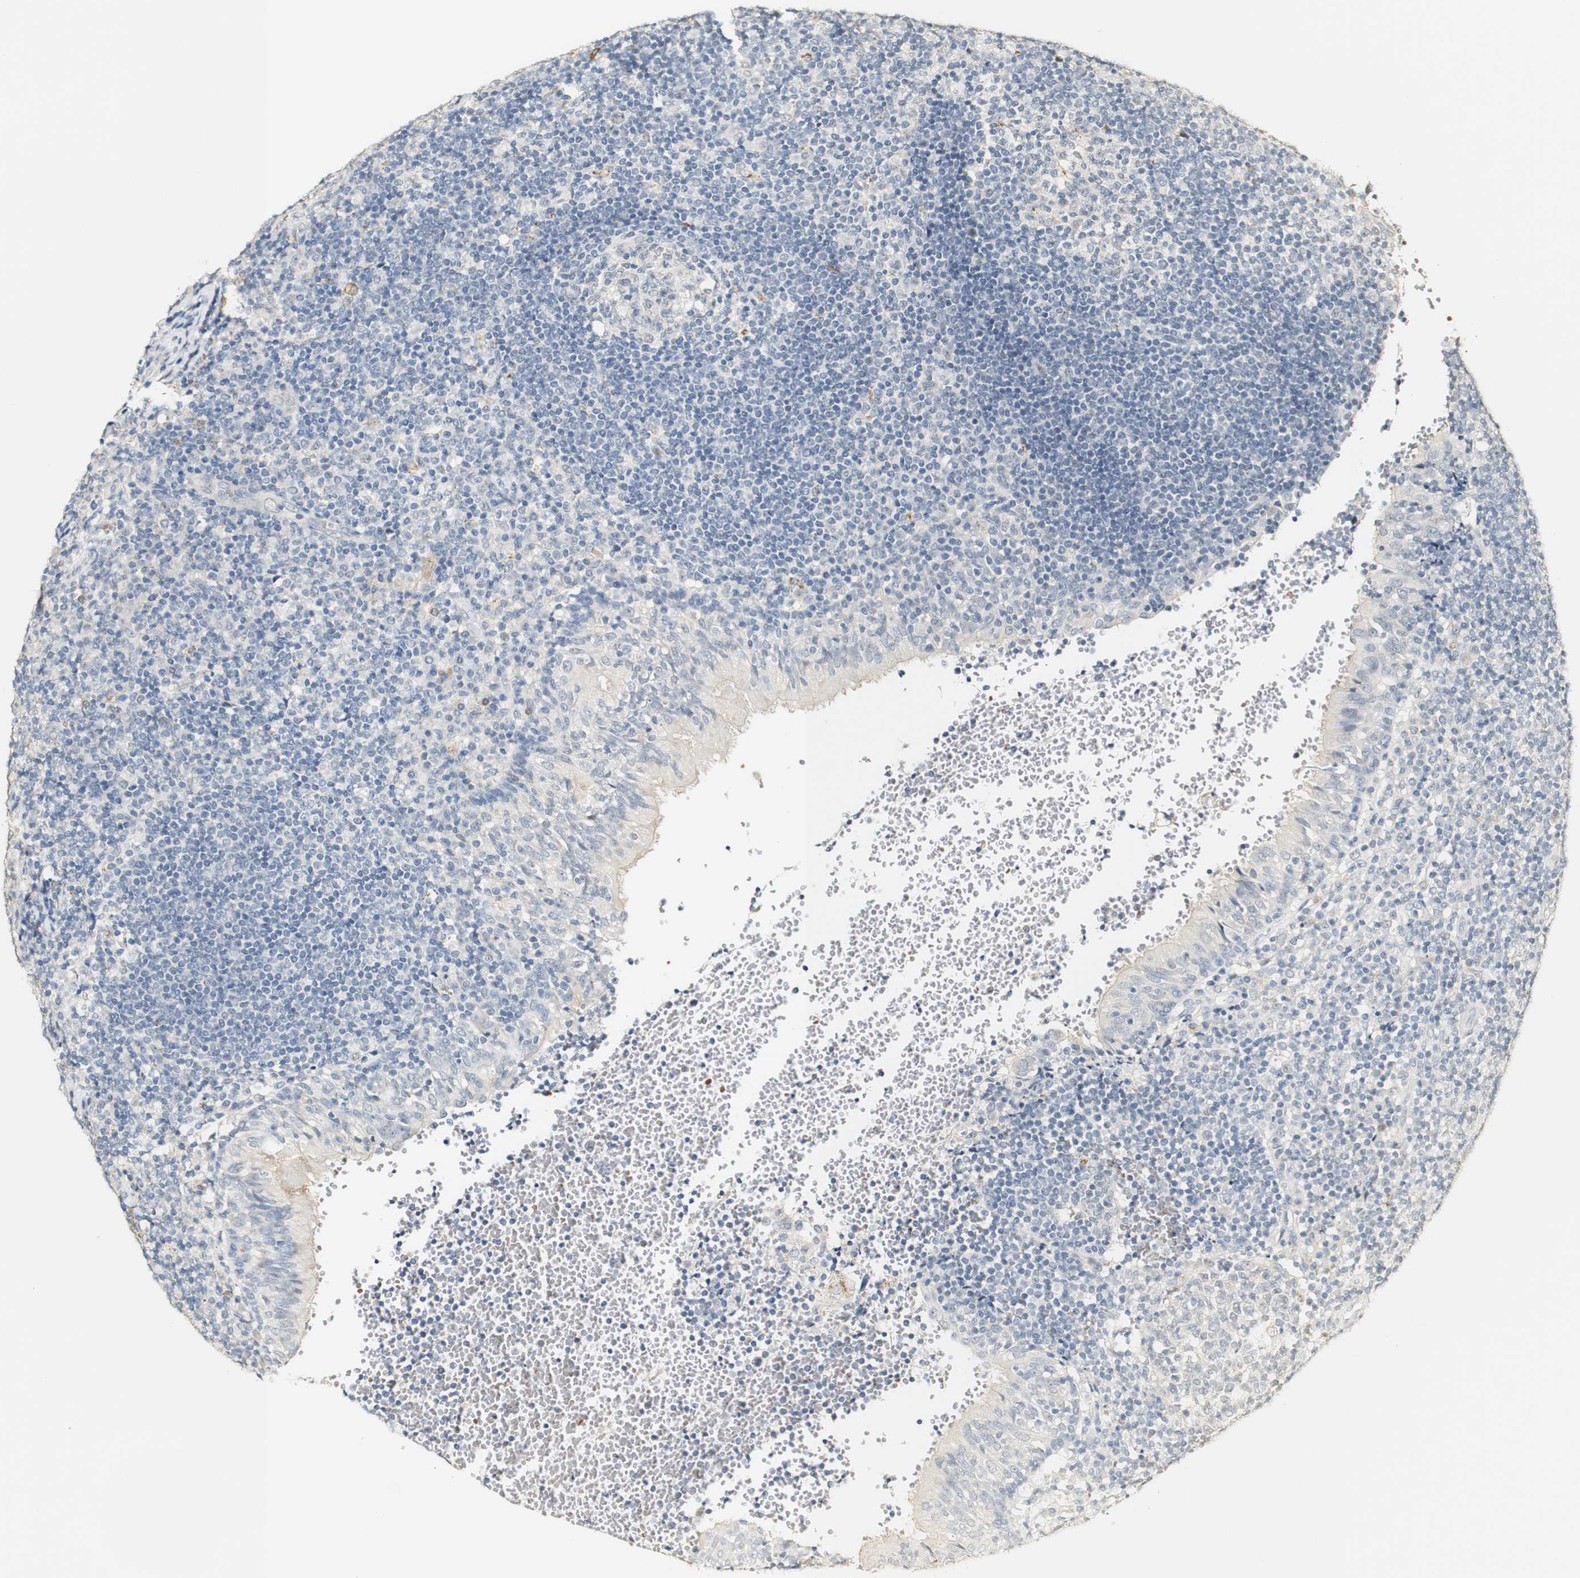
{"staining": {"intensity": "negative", "quantity": "none", "location": "none"}, "tissue": "tonsil", "cell_type": "Germinal center cells", "image_type": "normal", "snomed": [{"axis": "morphology", "description": "Normal tissue, NOS"}, {"axis": "topography", "description": "Tonsil"}], "caption": "Immunohistochemistry (IHC) micrograph of normal tonsil stained for a protein (brown), which exhibits no expression in germinal center cells.", "gene": "SYT7", "patient": {"sex": "female", "age": 40}}